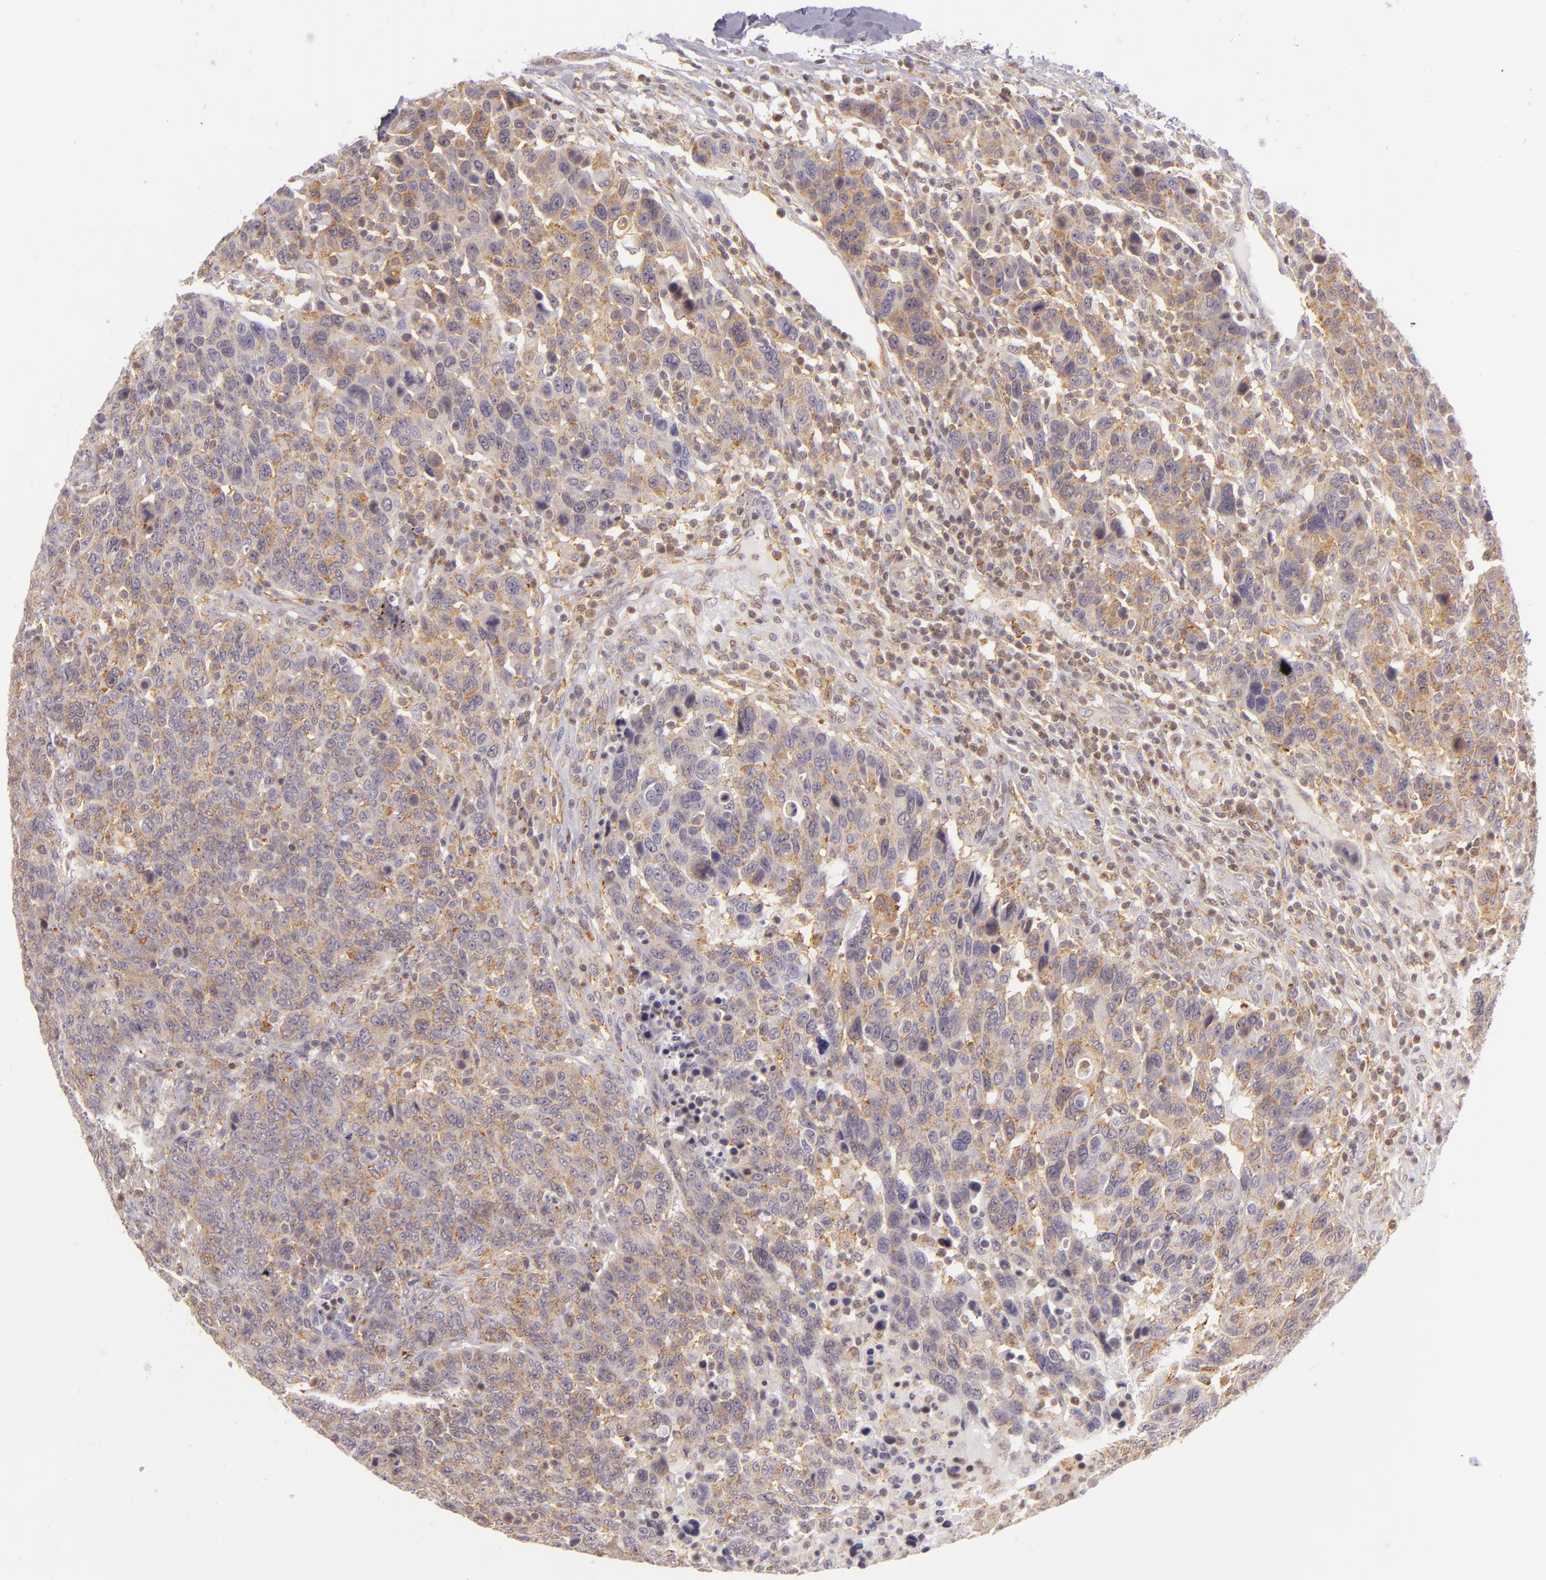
{"staining": {"intensity": "moderate", "quantity": "25%-75%", "location": "cytoplasmic/membranous,nuclear"}, "tissue": "breast cancer", "cell_type": "Tumor cells", "image_type": "cancer", "snomed": [{"axis": "morphology", "description": "Duct carcinoma"}, {"axis": "topography", "description": "Breast"}], "caption": "Breast invasive ductal carcinoma tissue demonstrates moderate cytoplasmic/membranous and nuclear positivity in approximately 25%-75% of tumor cells Using DAB (3,3'-diaminobenzidine) (brown) and hematoxylin (blue) stains, captured at high magnification using brightfield microscopy.", "gene": "IMPDH1", "patient": {"sex": "female", "age": 37}}